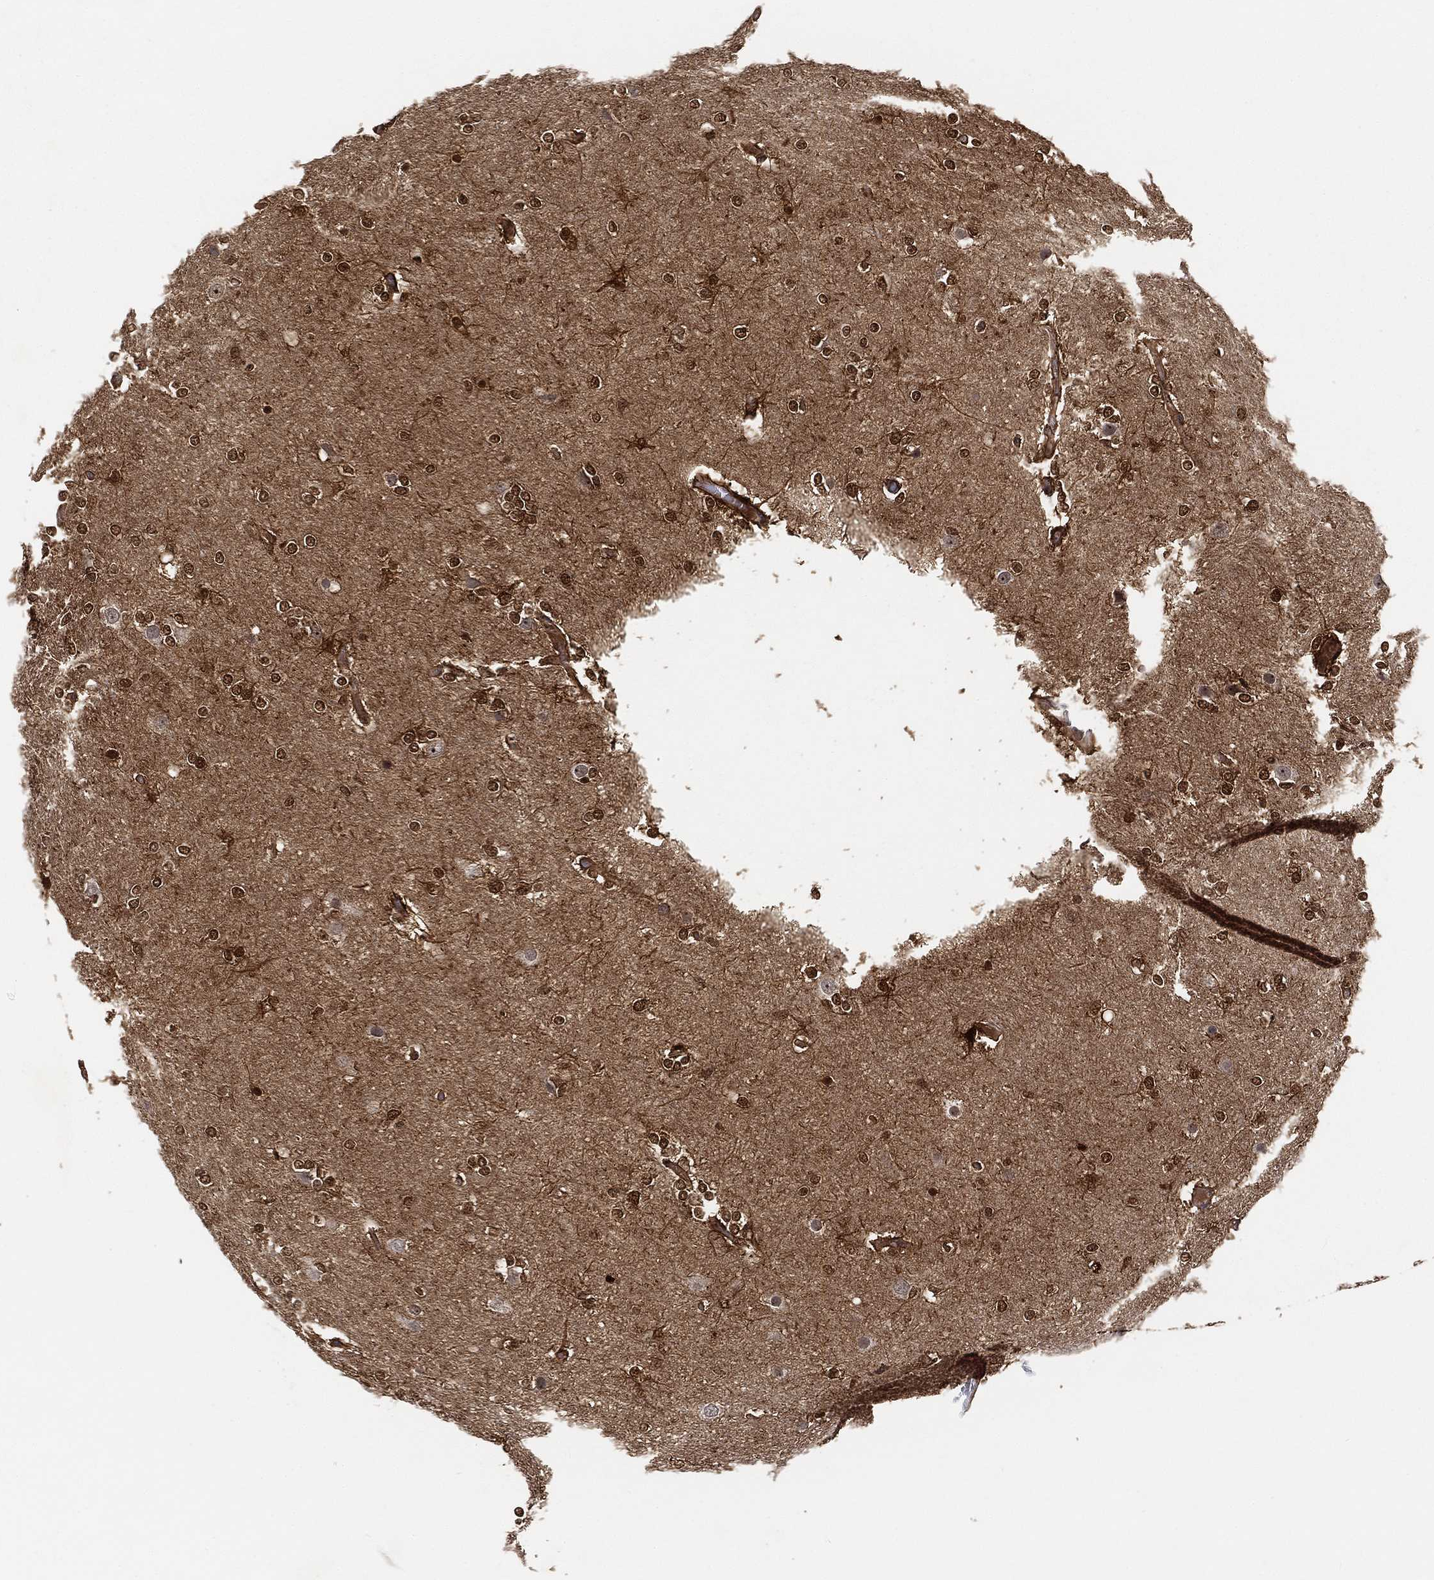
{"staining": {"intensity": "moderate", "quantity": "25%-75%", "location": "nuclear"}, "tissue": "glioma", "cell_type": "Tumor cells", "image_type": "cancer", "snomed": [{"axis": "morphology", "description": "Glioma, malignant, High grade"}, {"axis": "topography", "description": "Brain"}], "caption": "Immunohistochemical staining of malignant high-grade glioma reveals medium levels of moderate nuclear positivity in about 25%-75% of tumor cells.", "gene": "CRYL1", "patient": {"sex": "female", "age": 61}}